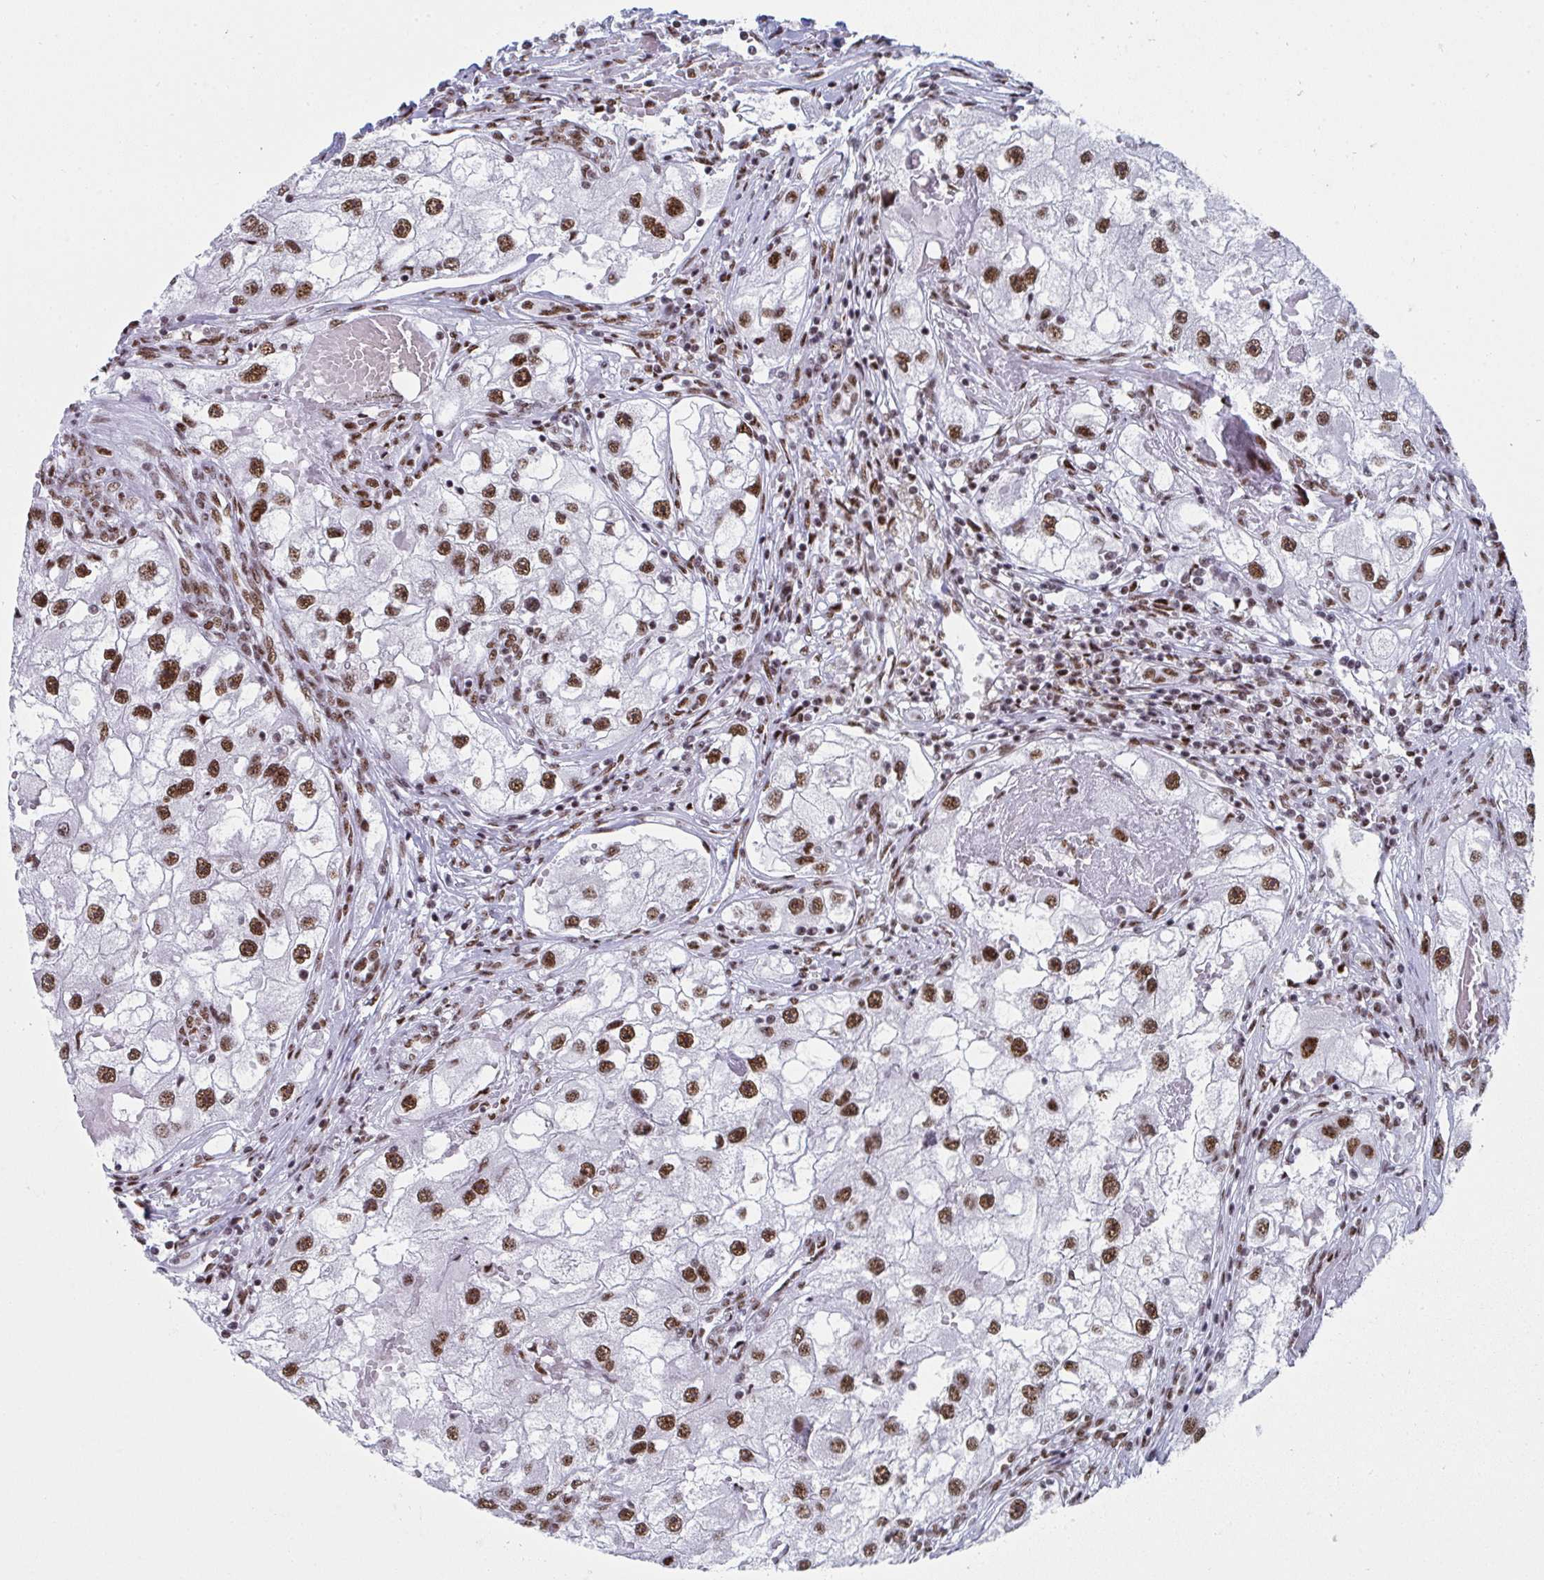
{"staining": {"intensity": "moderate", "quantity": ">75%", "location": "nuclear"}, "tissue": "renal cancer", "cell_type": "Tumor cells", "image_type": "cancer", "snomed": [{"axis": "morphology", "description": "Adenocarcinoma, NOS"}, {"axis": "topography", "description": "Kidney"}], "caption": "The photomicrograph exhibits immunohistochemical staining of renal adenocarcinoma. There is moderate nuclear expression is identified in approximately >75% of tumor cells.", "gene": "SNRNP70", "patient": {"sex": "male", "age": 63}}